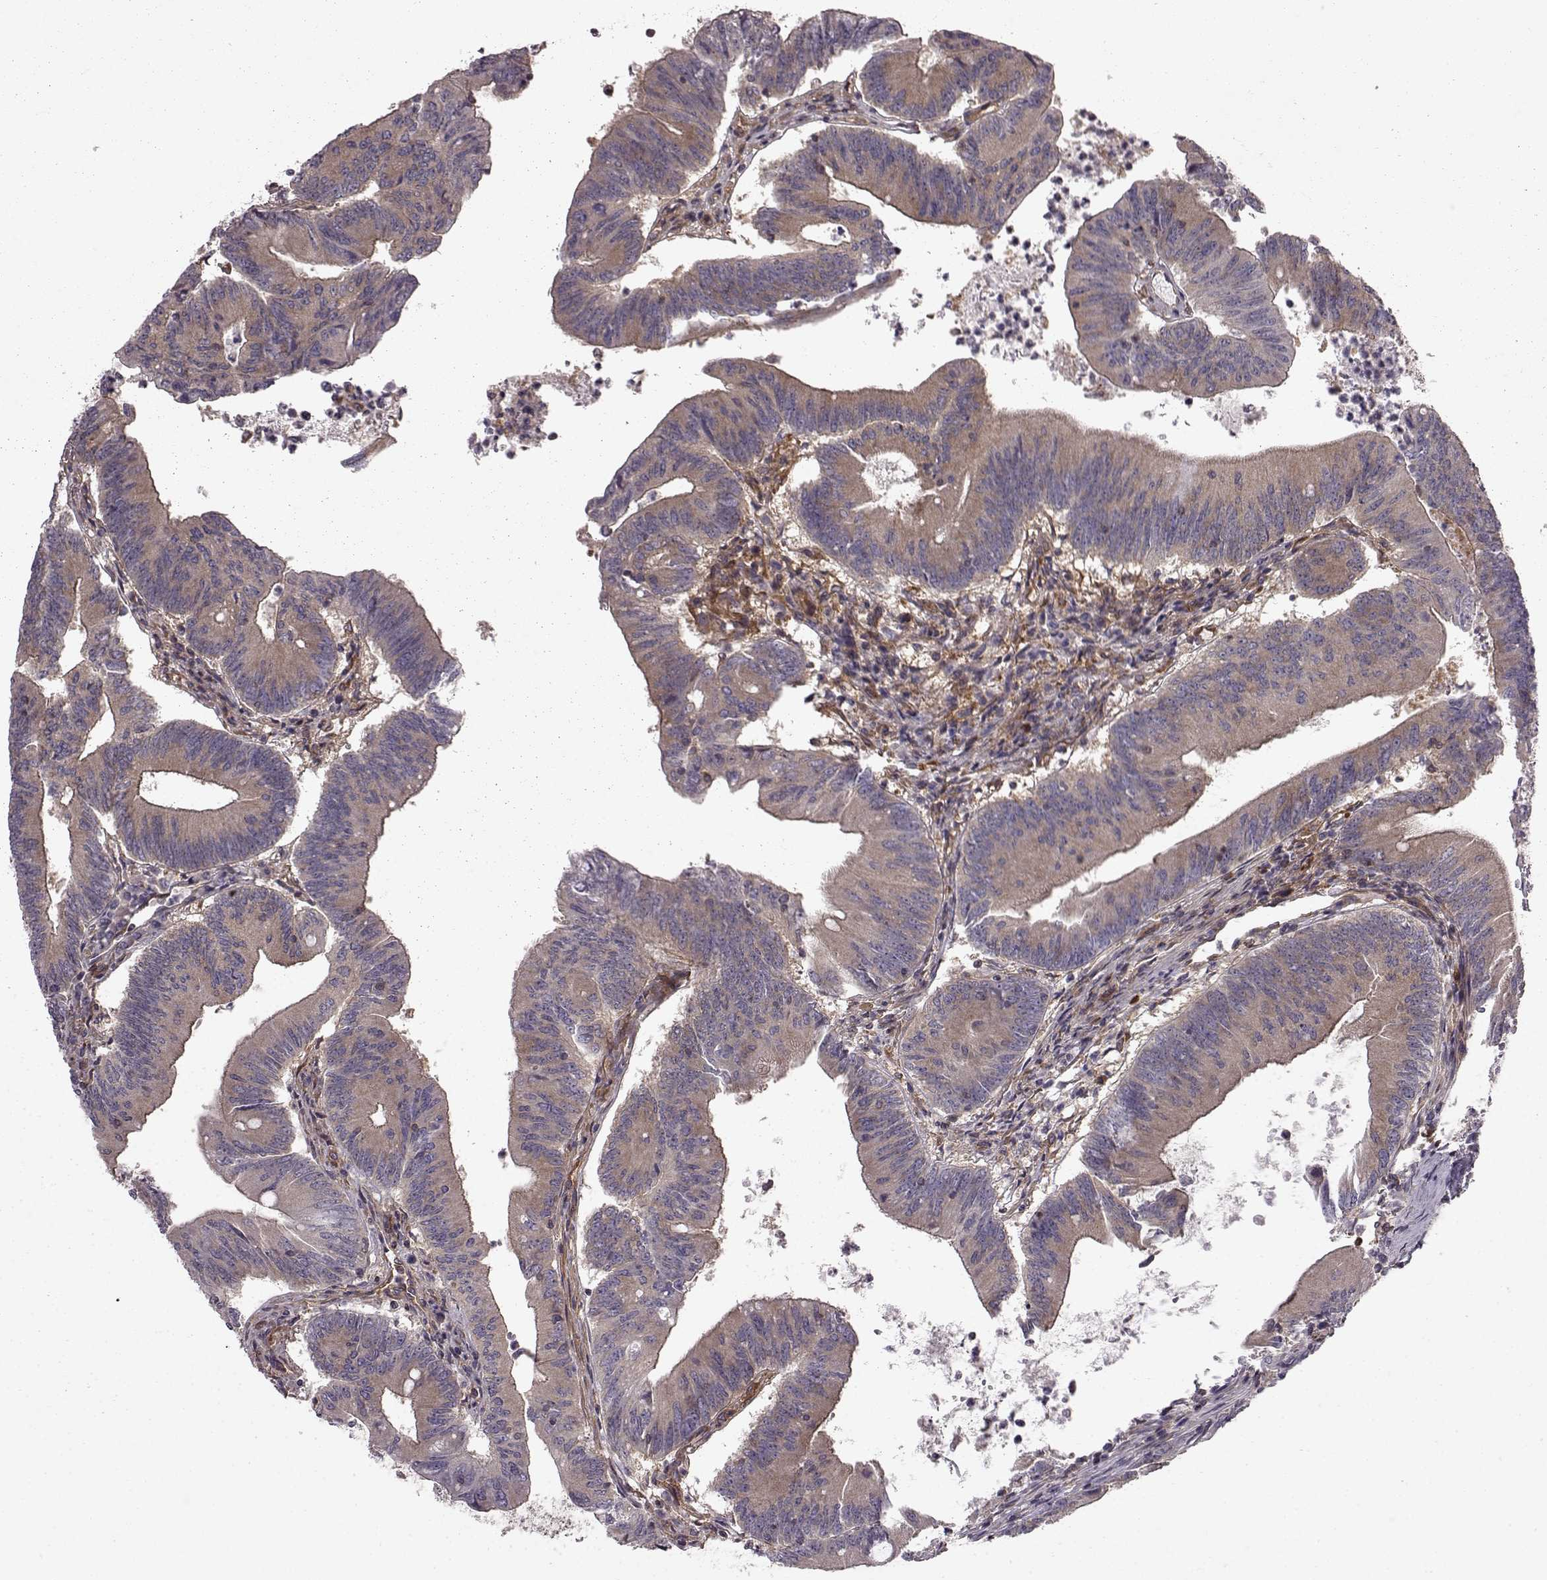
{"staining": {"intensity": "moderate", "quantity": ">75%", "location": "cytoplasmic/membranous"}, "tissue": "colorectal cancer", "cell_type": "Tumor cells", "image_type": "cancer", "snomed": [{"axis": "morphology", "description": "Adenocarcinoma, NOS"}, {"axis": "topography", "description": "Colon"}], "caption": "Immunohistochemistry (IHC) micrograph of neoplastic tissue: colorectal cancer stained using IHC reveals medium levels of moderate protein expression localized specifically in the cytoplasmic/membranous of tumor cells, appearing as a cytoplasmic/membranous brown color.", "gene": "RABGAP1", "patient": {"sex": "female", "age": 70}}